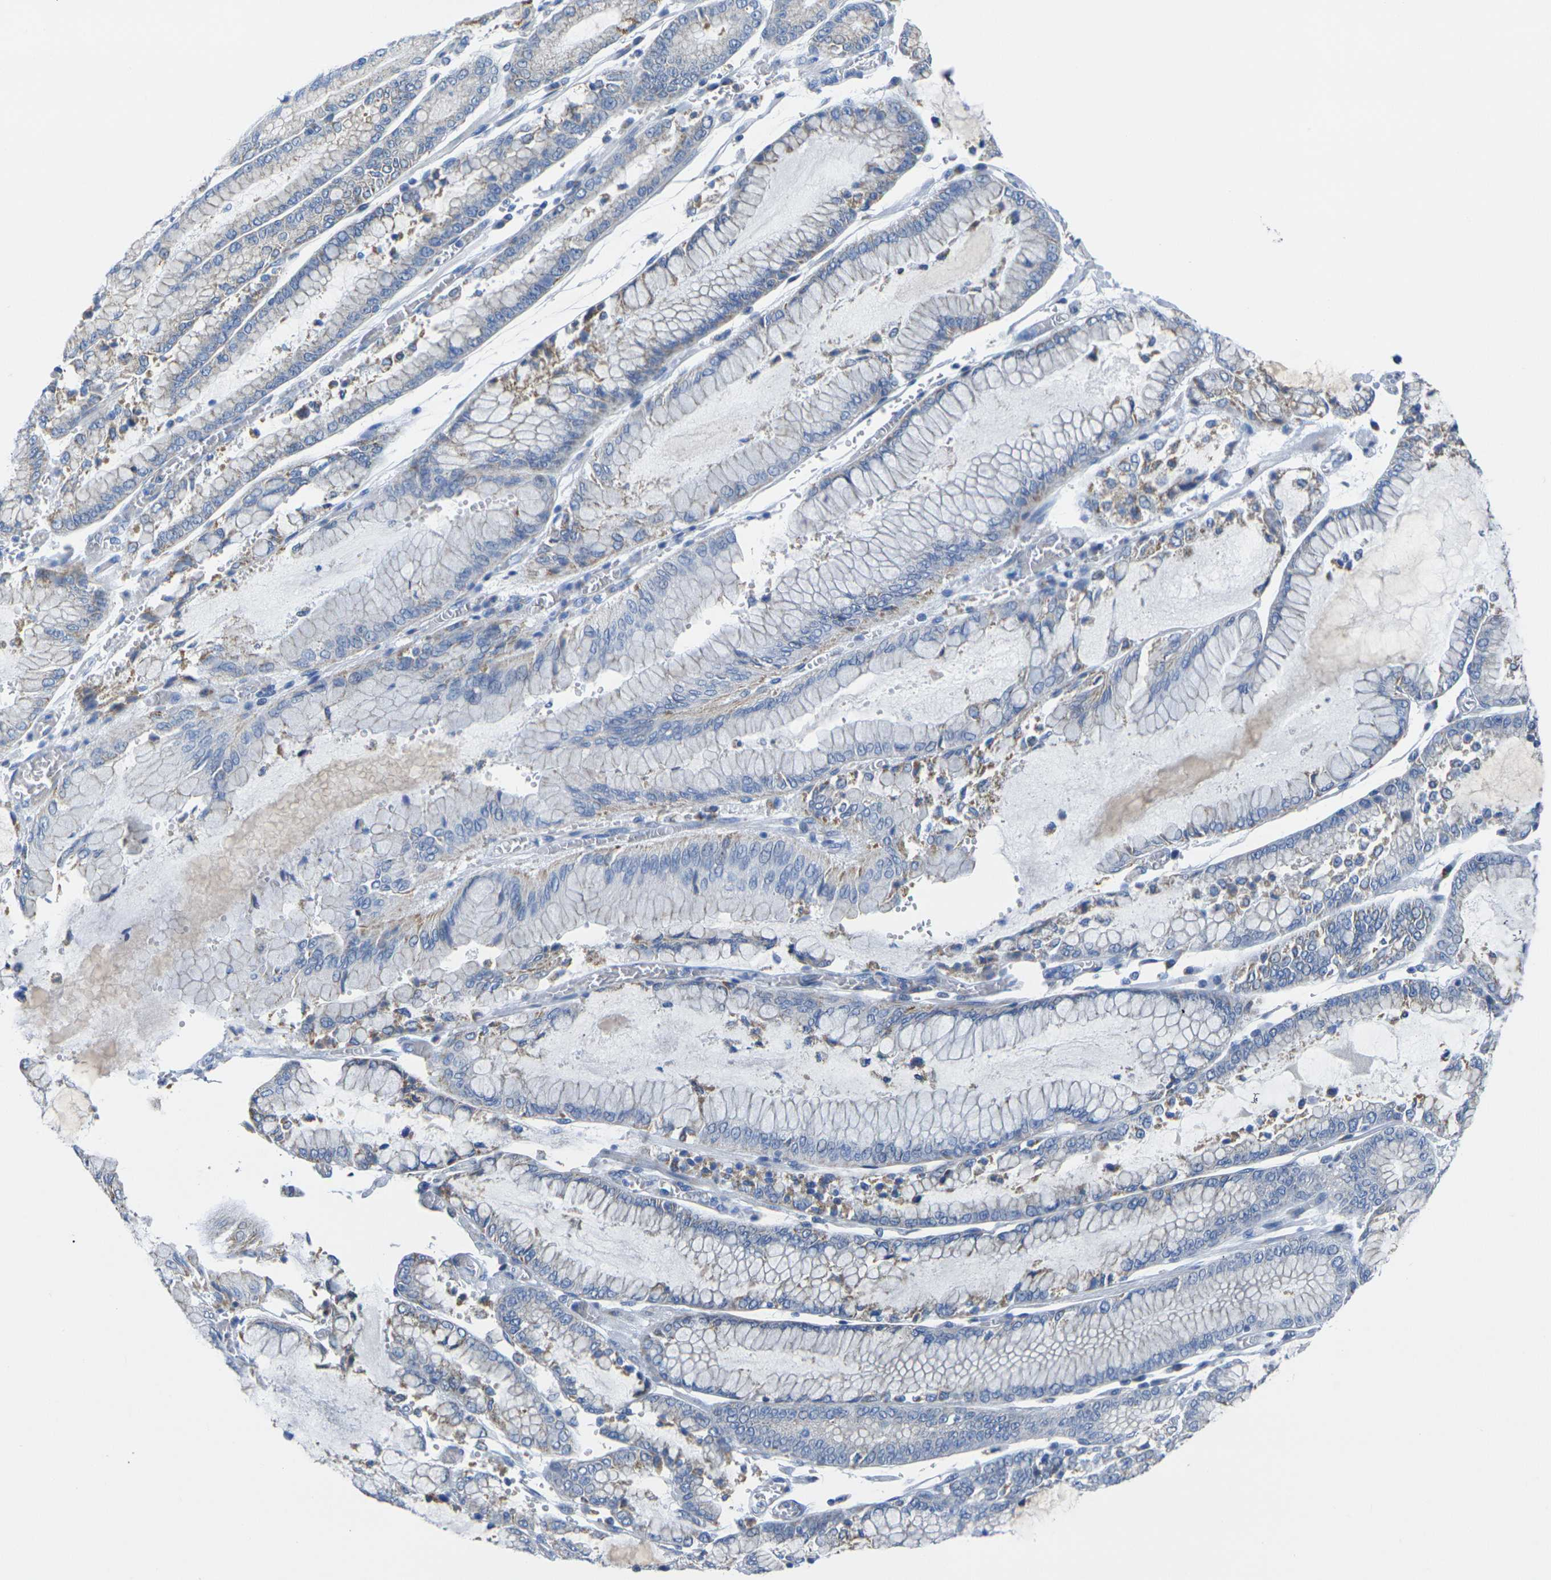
{"staining": {"intensity": "negative", "quantity": "none", "location": "none"}, "tissue": "stomach cancer", "cell_type": "Tumor cells", "image_type": "cancer", "snomed": [{"axis": "morphology", "description": "Normal tissue, NOS"}, {"axis": "morphology", "description": "Adenocarcinoma, NOS"}, {"axis": "topography", "description": "Stomach, upper"}, {"axis": "topography", "description": "Stomach"}], "caption": "Human stomach cancer stained for a protein using immunohistochemistry (IHC) exhibits no positivity in tumor cells.", "gene": "TMEM204", "patient": {"sex": "male", "age": 76}}